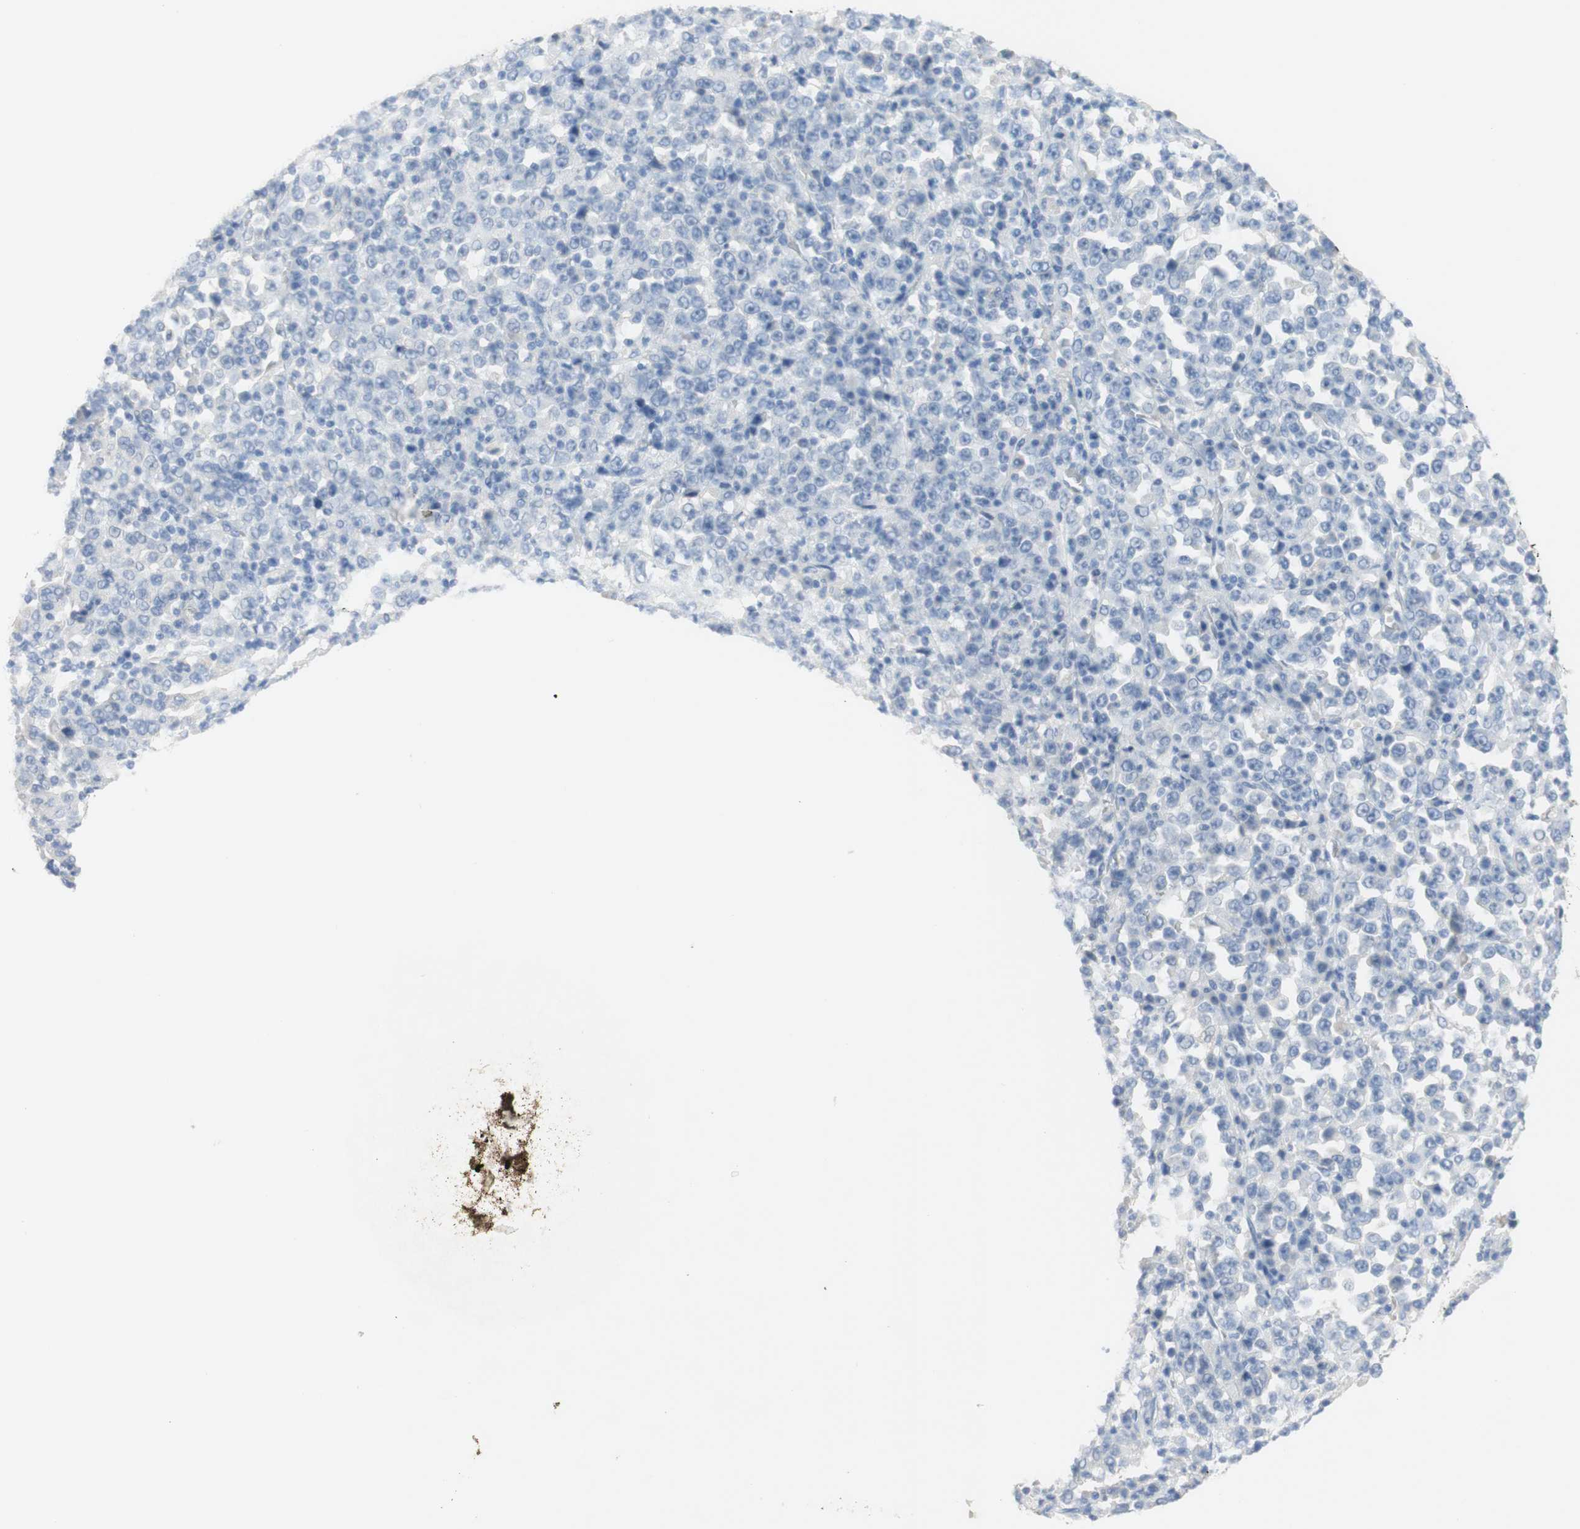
{"staining": {"intensity": "negative", "quantity": "none", "location": "none"}, "tissue": "stomach cancer", "cell_type": "Tumor cells", "image_type": "cancer", "snomed": [{"axis": "morphology", "description": "Normal tissue, NOS"}, {"axis": "morphology", "description": "Adenocarcinoma, NOS"}, {"axis": "topography", "description": "Stomach, upper"}, {"axis": "topography", "description": "Stomach"}], "caption": "Immunohistochemical staining of adenocarcinoma (stomach) exhibits no significant staining in tumor cells. The staining is performed using DAB (3,3'-diaminobenzidine) brown chromogen with nuclei counter-stained in using hematoxylin.", "gene": "SELENBP1", "patient": {"sex": "male", "age": 59}}